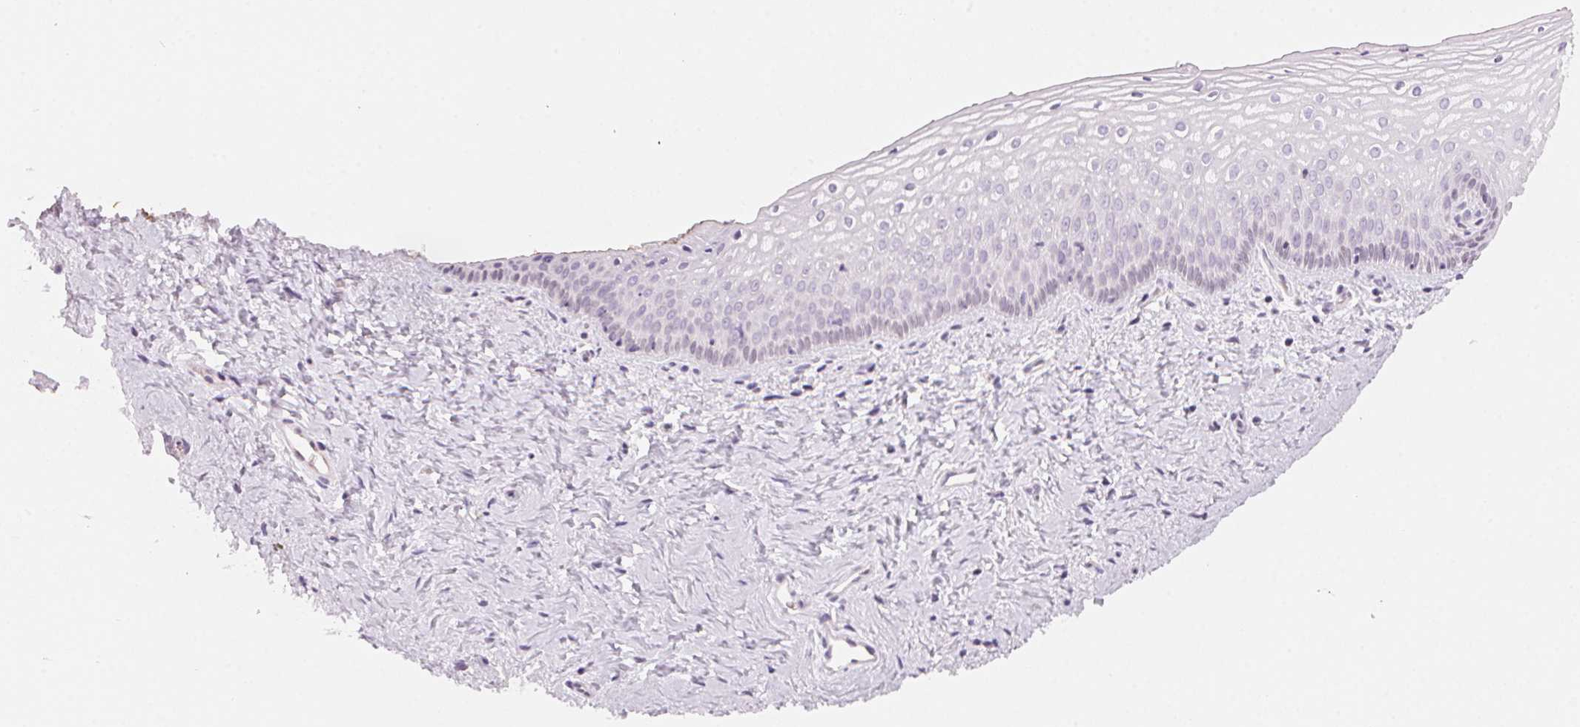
{"staining": {"intensity": "negative", "quantity": "none", "location": "none"}, "tissue": "vagina", "cell_type": "Squamous epithelial cells", "image_type": "normal", "snomed": [{"axis": "morphology", "description": "Normal tissue, NOS"}, {"axis": "topography", "description": "Vagina"}], "caption": "This is an immunohistochemistry photomicrograph of normal human vagina. There is no positivity in squamous epithelial cells.", "gene": "HOXB13", "patient": {"sex": "female", "age": 45}}